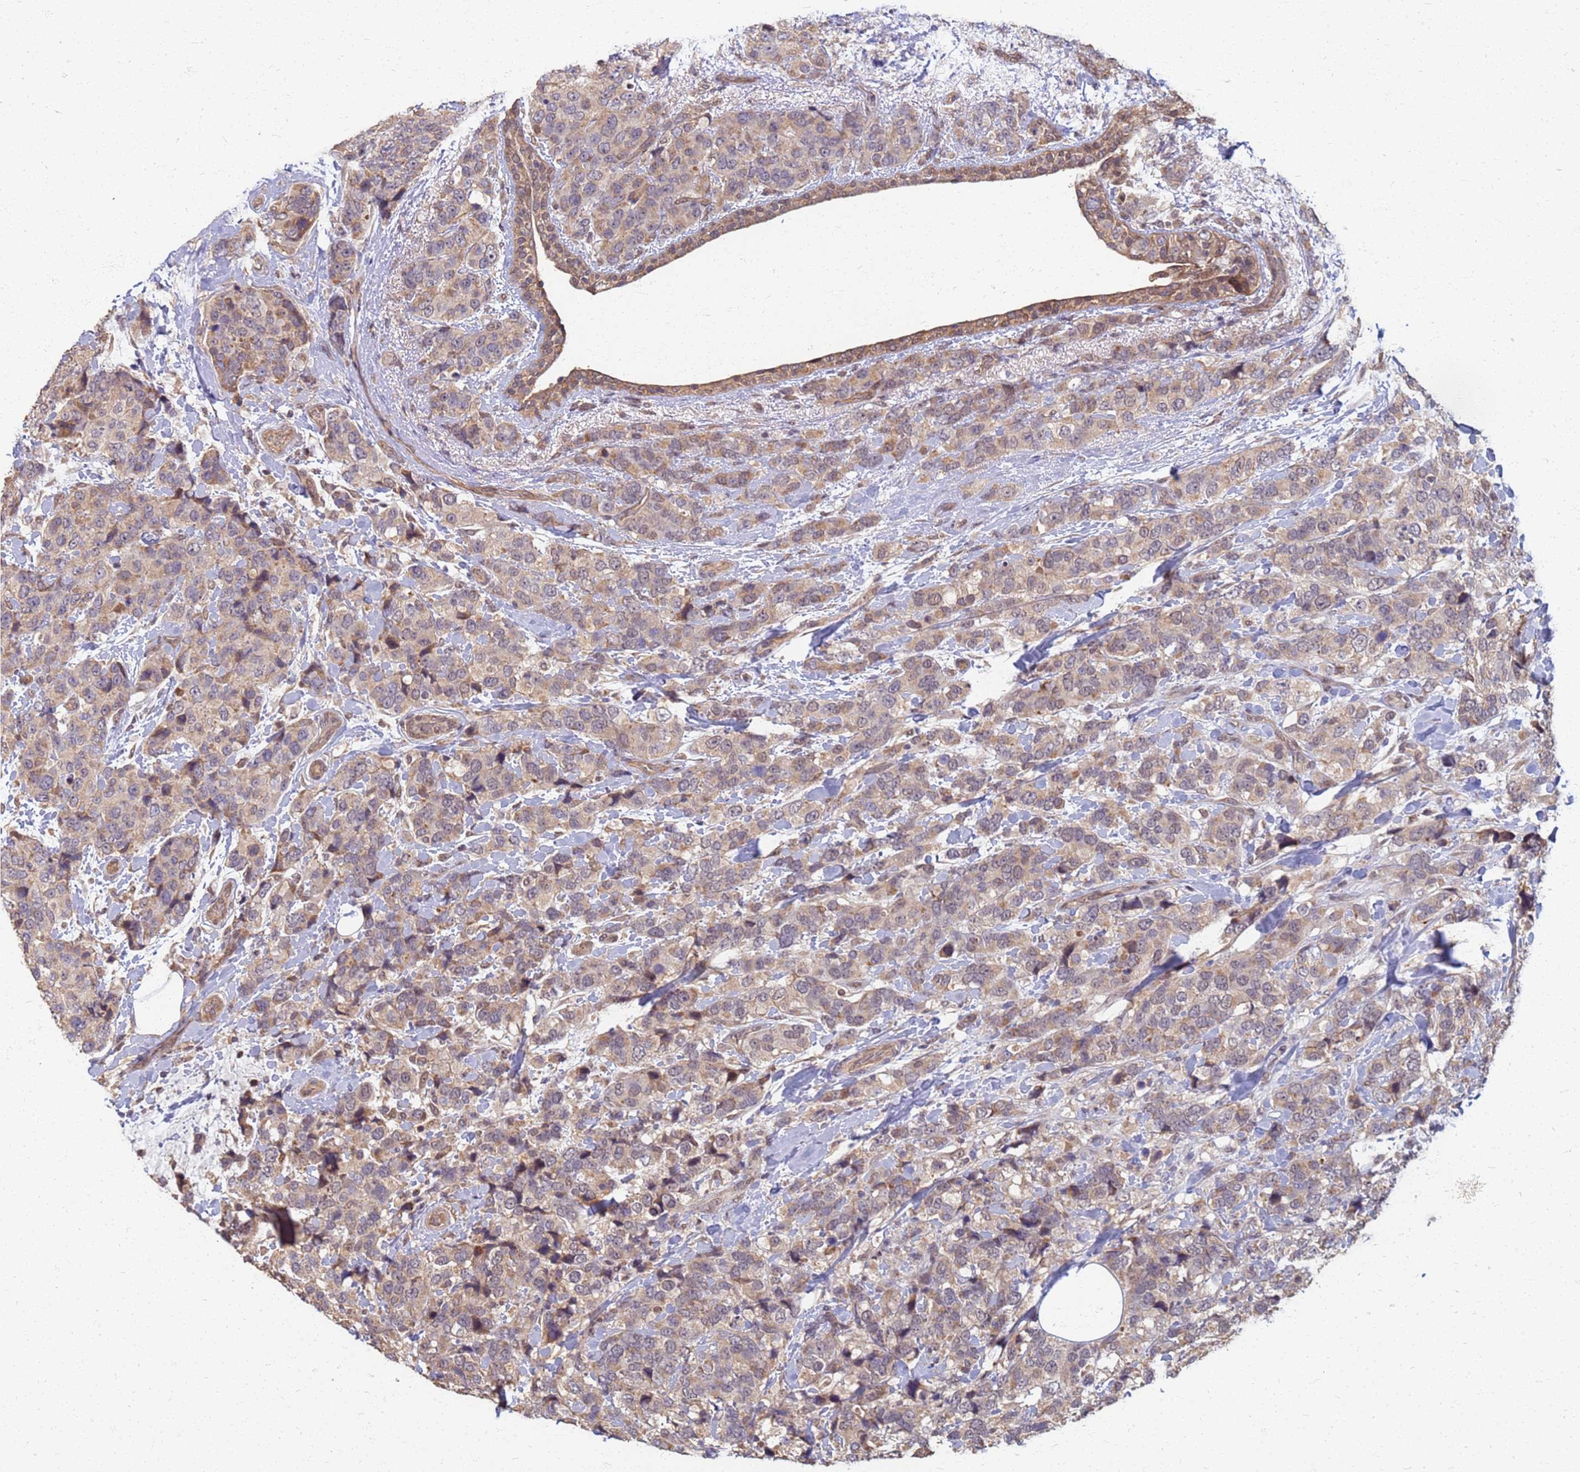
{"staining": {"intensity": "weak", "quantity": ">75%", "location": "cytoplasmic/membranous"}, "tissue": "breast cancer", "cell_type": "Tumor cells", "image_type": "cancer", "snomed": [{"axis": "morphology", "description": "Lobular carcinoma"}, {"axis": "topography", "description": "Breast"}], "caption": "Human breast lobular carcinoma stained with a brown dye demonstrates weak cytoplasmic/membranous positive staining in approximately >75% of tumor cells.", "gene": "ITGB4", "patient": {"sex": "female", "age": 59}}